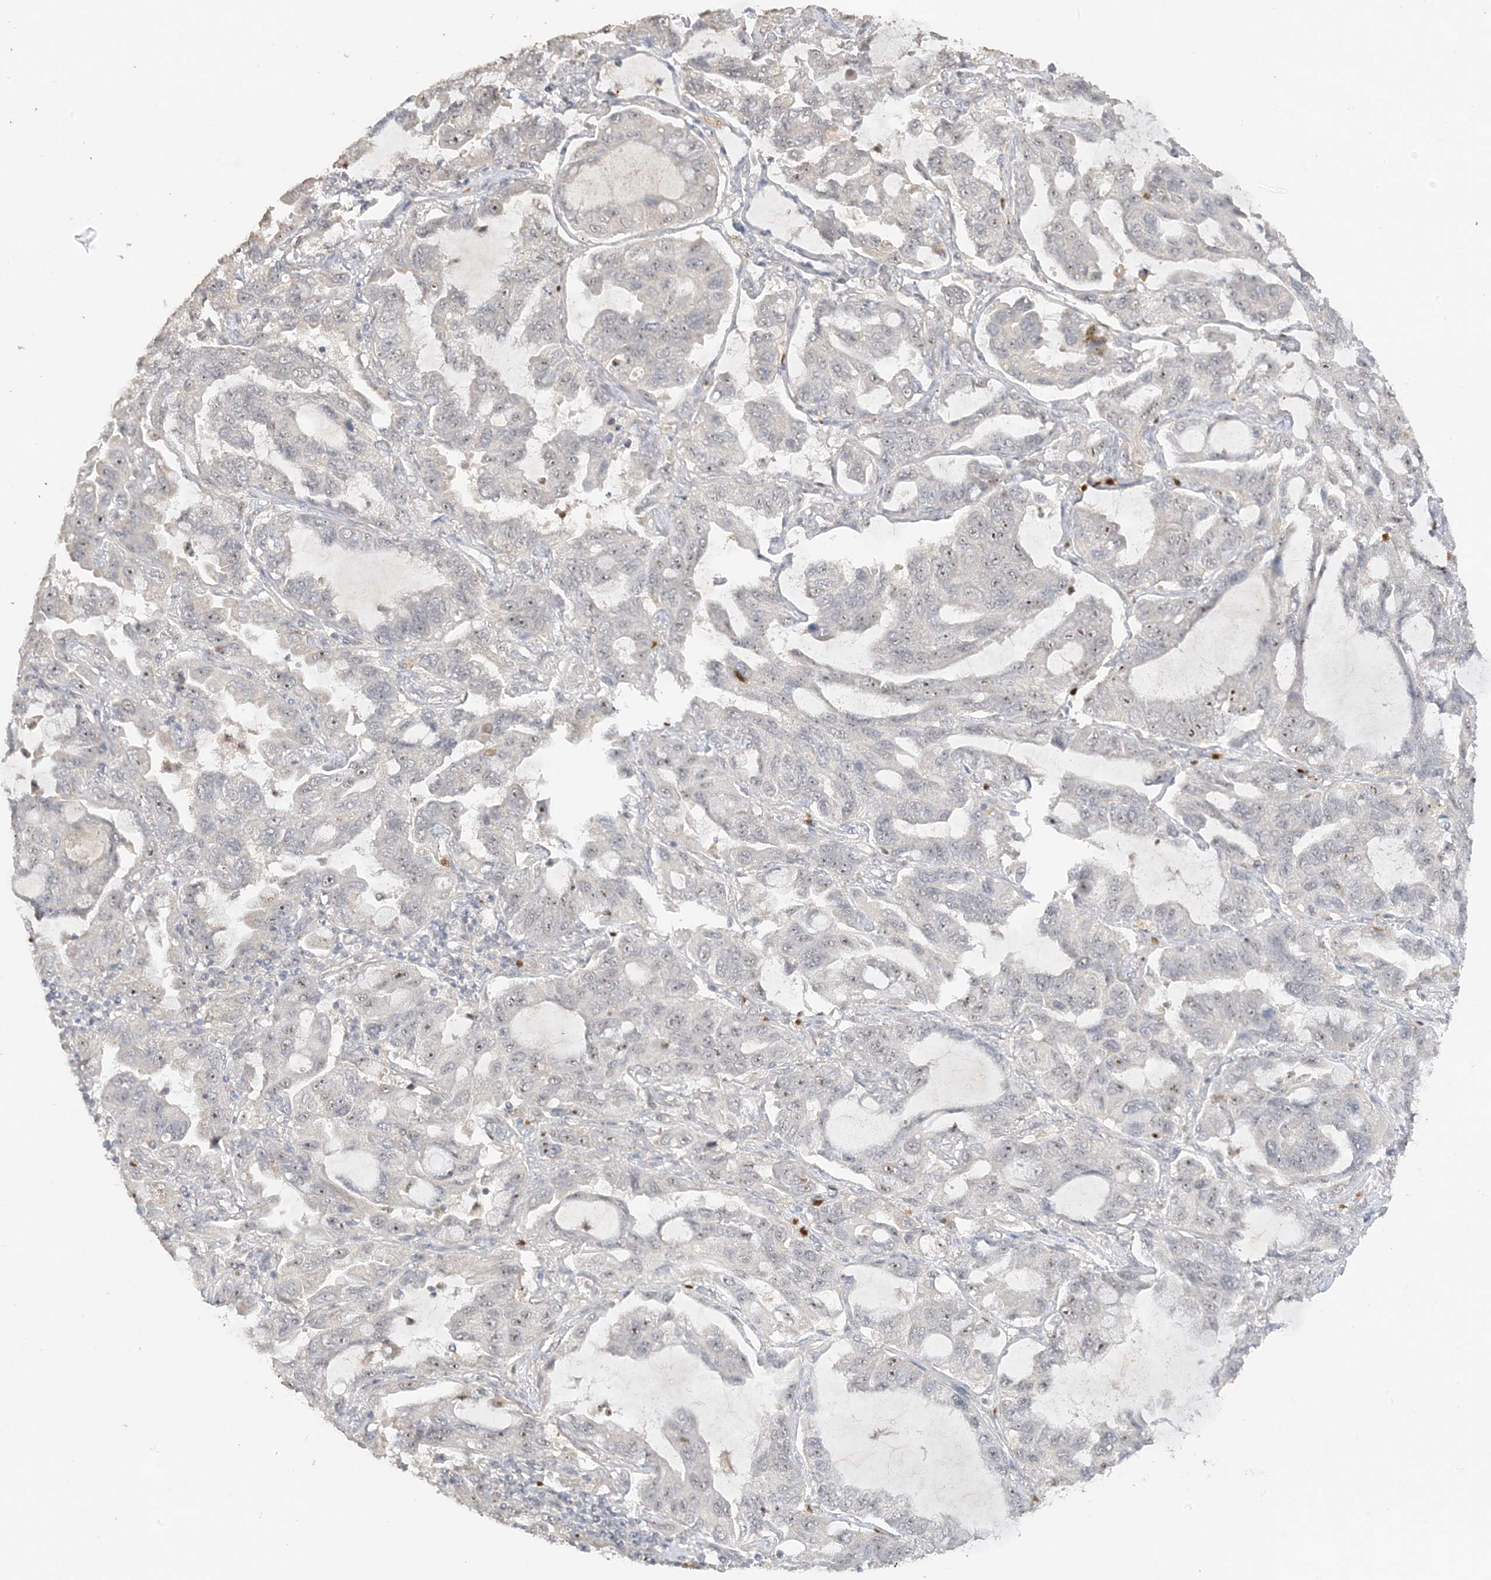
{"staining": {"intensity": "weak", "quantity": "<25%", "location": "nuclear"}, "tissue": "lung cancer", "cell_type": "Tumor cells", "image_type": "cancer", "snomed": [{"axis": "morphology", "description": "Adenocarcinoma, NOS"}, {"axis": "topography", "description": "Lung"}], "caption": "This is a image of immunohistochemistry staining of adenocarcinoma (lung), which shows no expression in tumor cells.", "gene": "DDX18", "patient": {"sex": "male", "age": 64}}